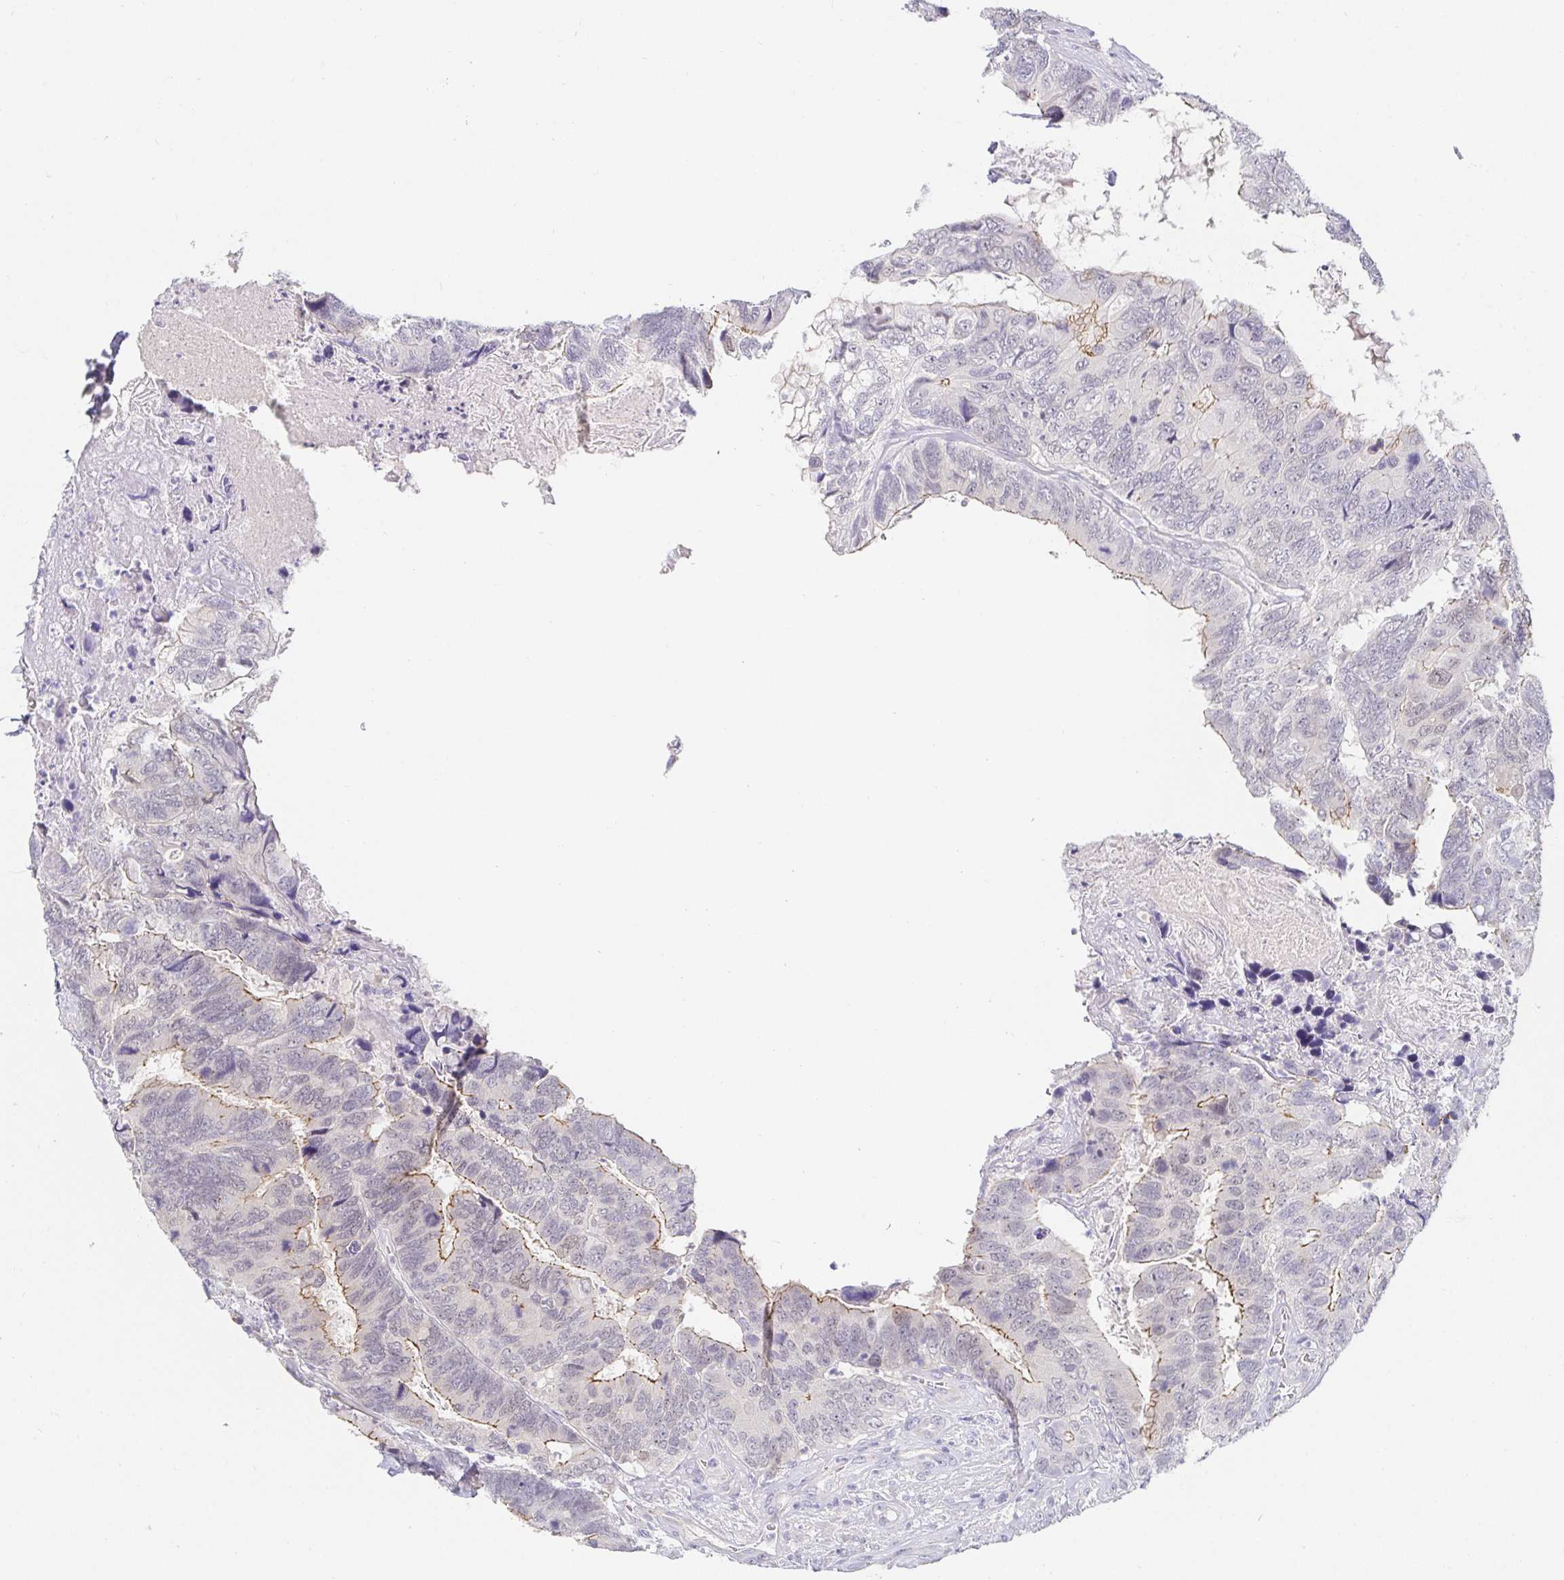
{"staining": {"intensity": "moderate", "quantity": "<25%", "location": "cytoplasmic/membranous"}, "tissue": "breast cancer", "cell_type": "Tumor cells", "image_type": "cancer", "snomed": [{"axis": "morphology", "description": "Lobular carcinoma"}, {"axis": "topography", "description": "Breast"}], "caption": "Protein expression analysis of human breast cancer reveals moderate cytoplasmic/membranous expression in about <25% of tumor cells. Nuclei are stained in blue.", "gene": "PDX1", "patient": {"sex": "female", "age": 59}}